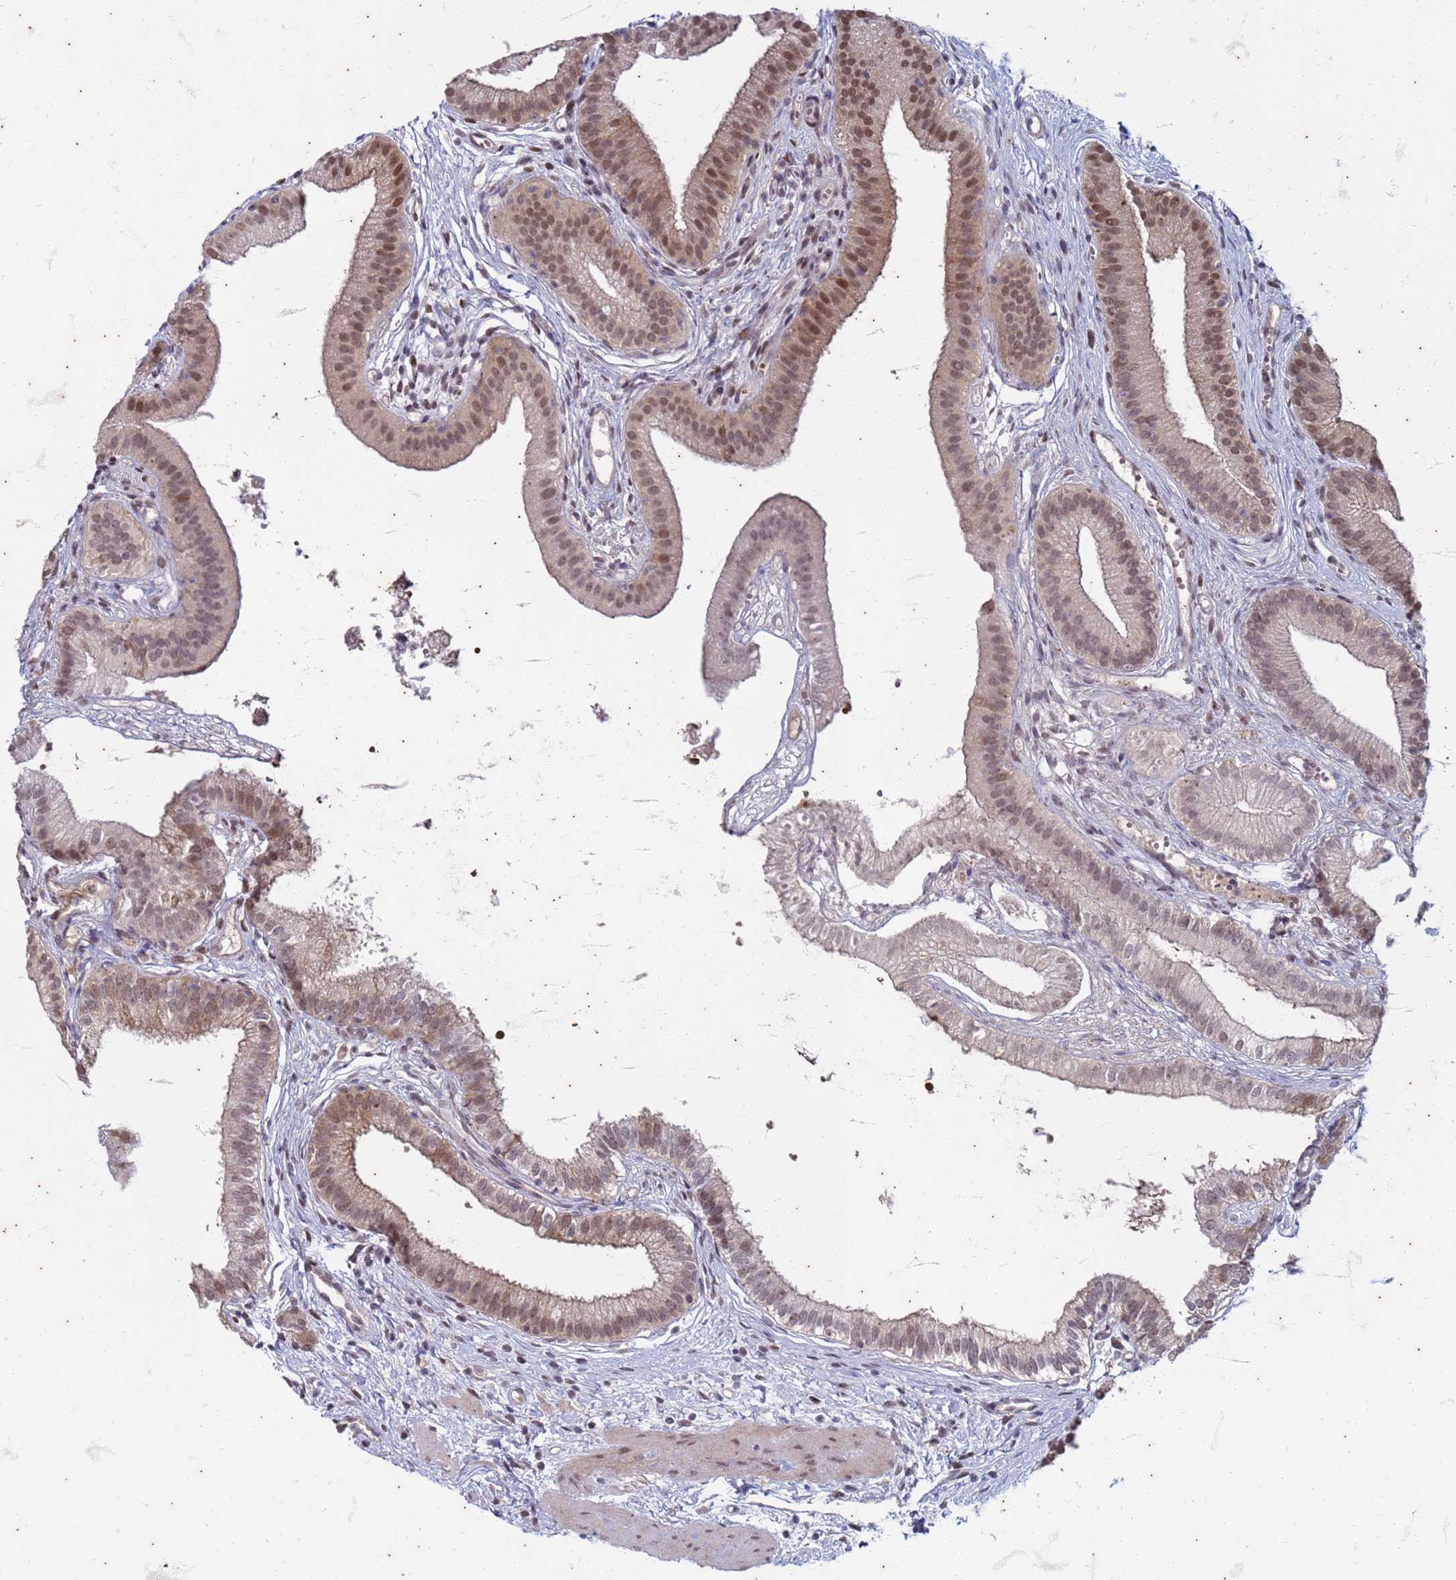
{"staining": {"intensity": "moderate", "quantity": ">75%", "location": "nuclear"}, "tissue": "gallbladder", "cell_type": "Glandular cells", "image_type": "normal", "snomed": [{"axis": "morphology", "description": "Normal tissue, NOS"}, {"axis": "topography", "description": "Gallbladder"}], "caption": "Normal gallbladder was stained to show a protein in brown. There is medium levels of moderate nuclear staining in approximately >75% of glandular cells.", "gene": "TRMT6", "patient": {"sex": "female", "age": 54}}